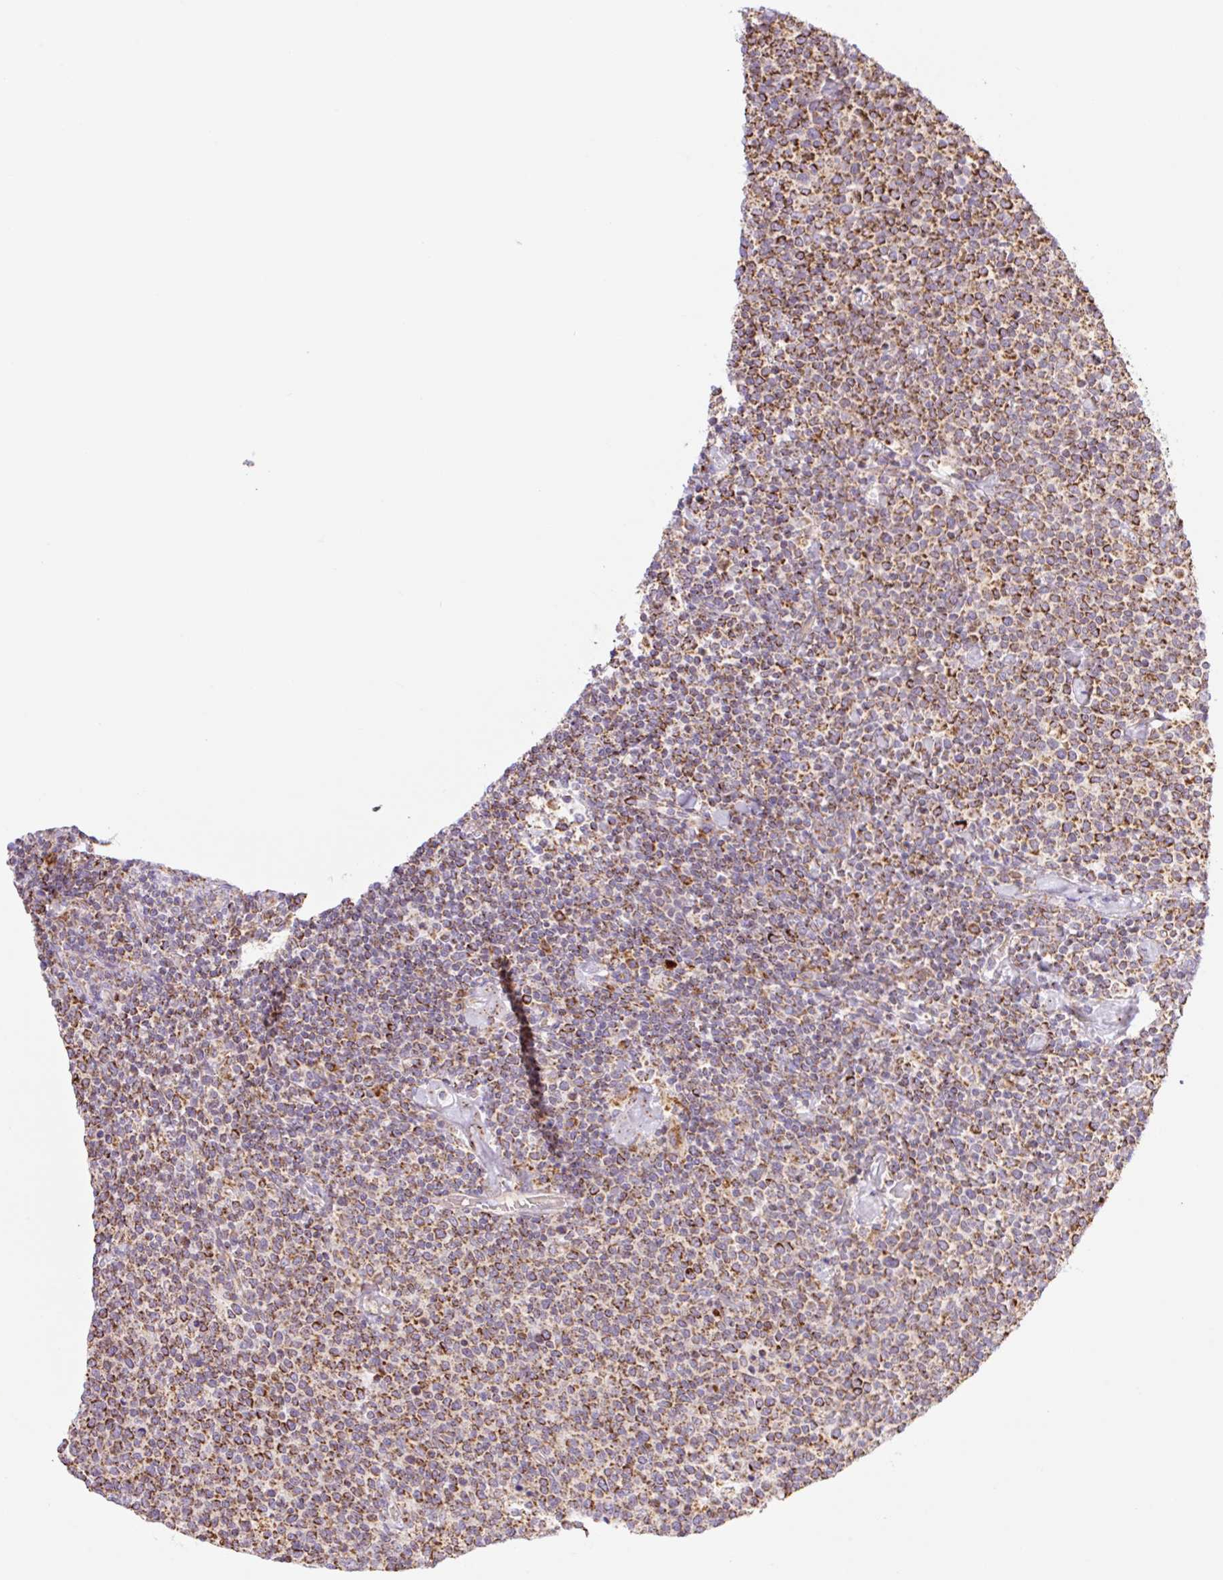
{"staining": {"intensity": "strong", "quantity": "25%-75%", "location": "cytoplasmic/membranous"}, "tissue": "lymphoma", "cell_type": "Tumor cells", "image_type": "cancer", "snomed": [{"axis": "morphology", "description": "Malignant lymphoma, non-Hodgkin's type, High grade"}, {"axis": "topography", "description": "Lymph node"}], "caption": "Immunohistochemistry (IHC) (DAB (3,3'-diaminobenzidine)) staining of lymphoma reveals strong cytoplasmic/membranous protein expression in about 25%-75% of tumor cells.", "gene": "GOSR2", "patient": {"sex": "male", "age": 61}}